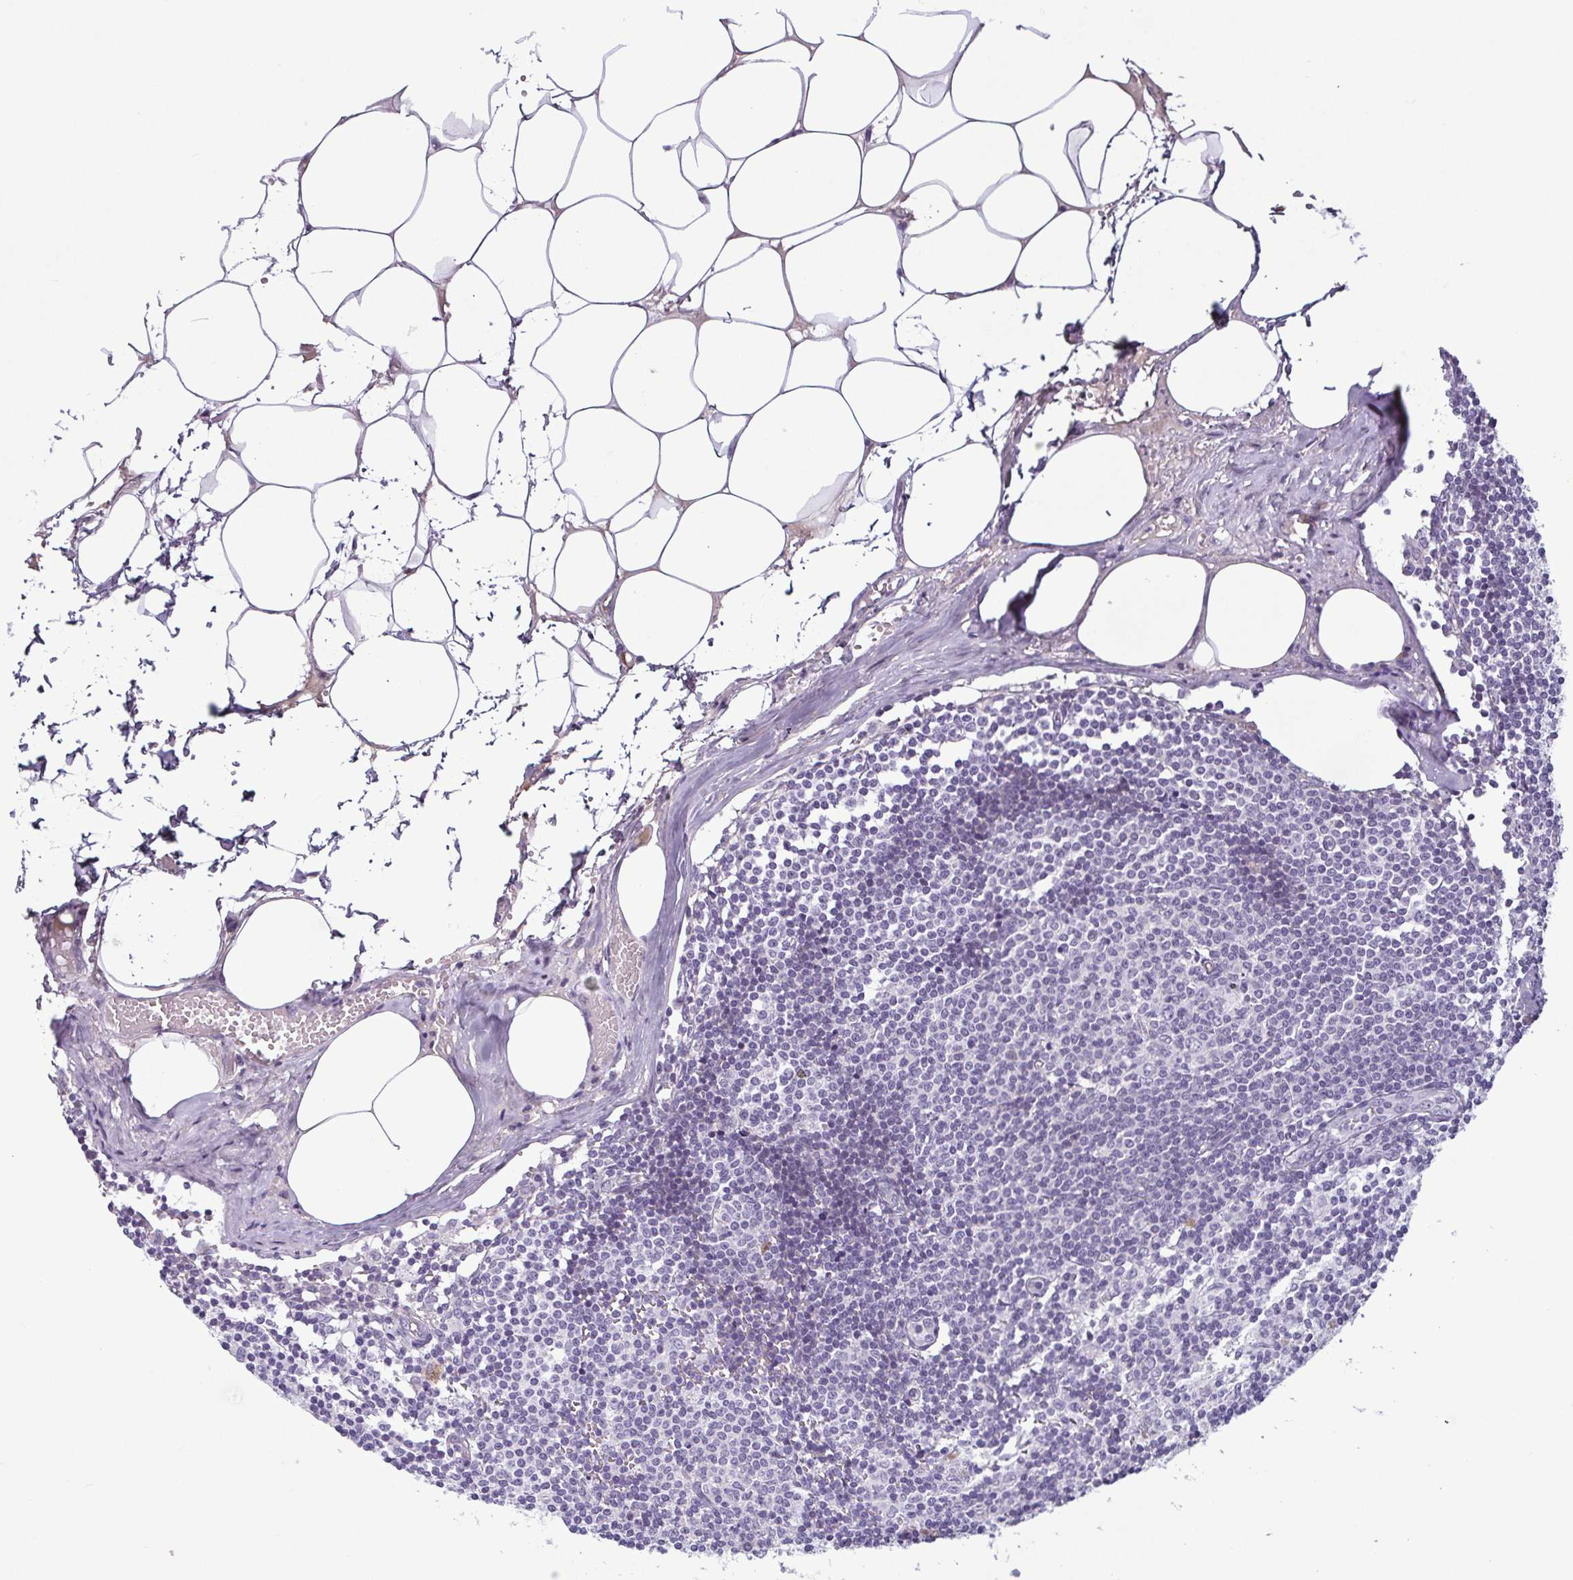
{"staining": {"intensity": "moderate", "quantity": "<25%", "location": "cytoplasmic/membranous"}, "tissue": "lymph node", "cell_type": "Germinal center cells", "image_type": "normal", "snomed": [{"axis": "morphology", "description": "Normal tissue, NOS"}, {"axis": "topography", "description": "Lymph node"}], "caption": "IHC (DAB (3,3'-diaminobenzidine)) staining of unremarkable lymph node demonstrates moderate cytoplasmic/membranous protein expression in approximately <25% of germinal center cells.", "gene": "ECM1", "patient": {"sex": "female", "age": 69}}